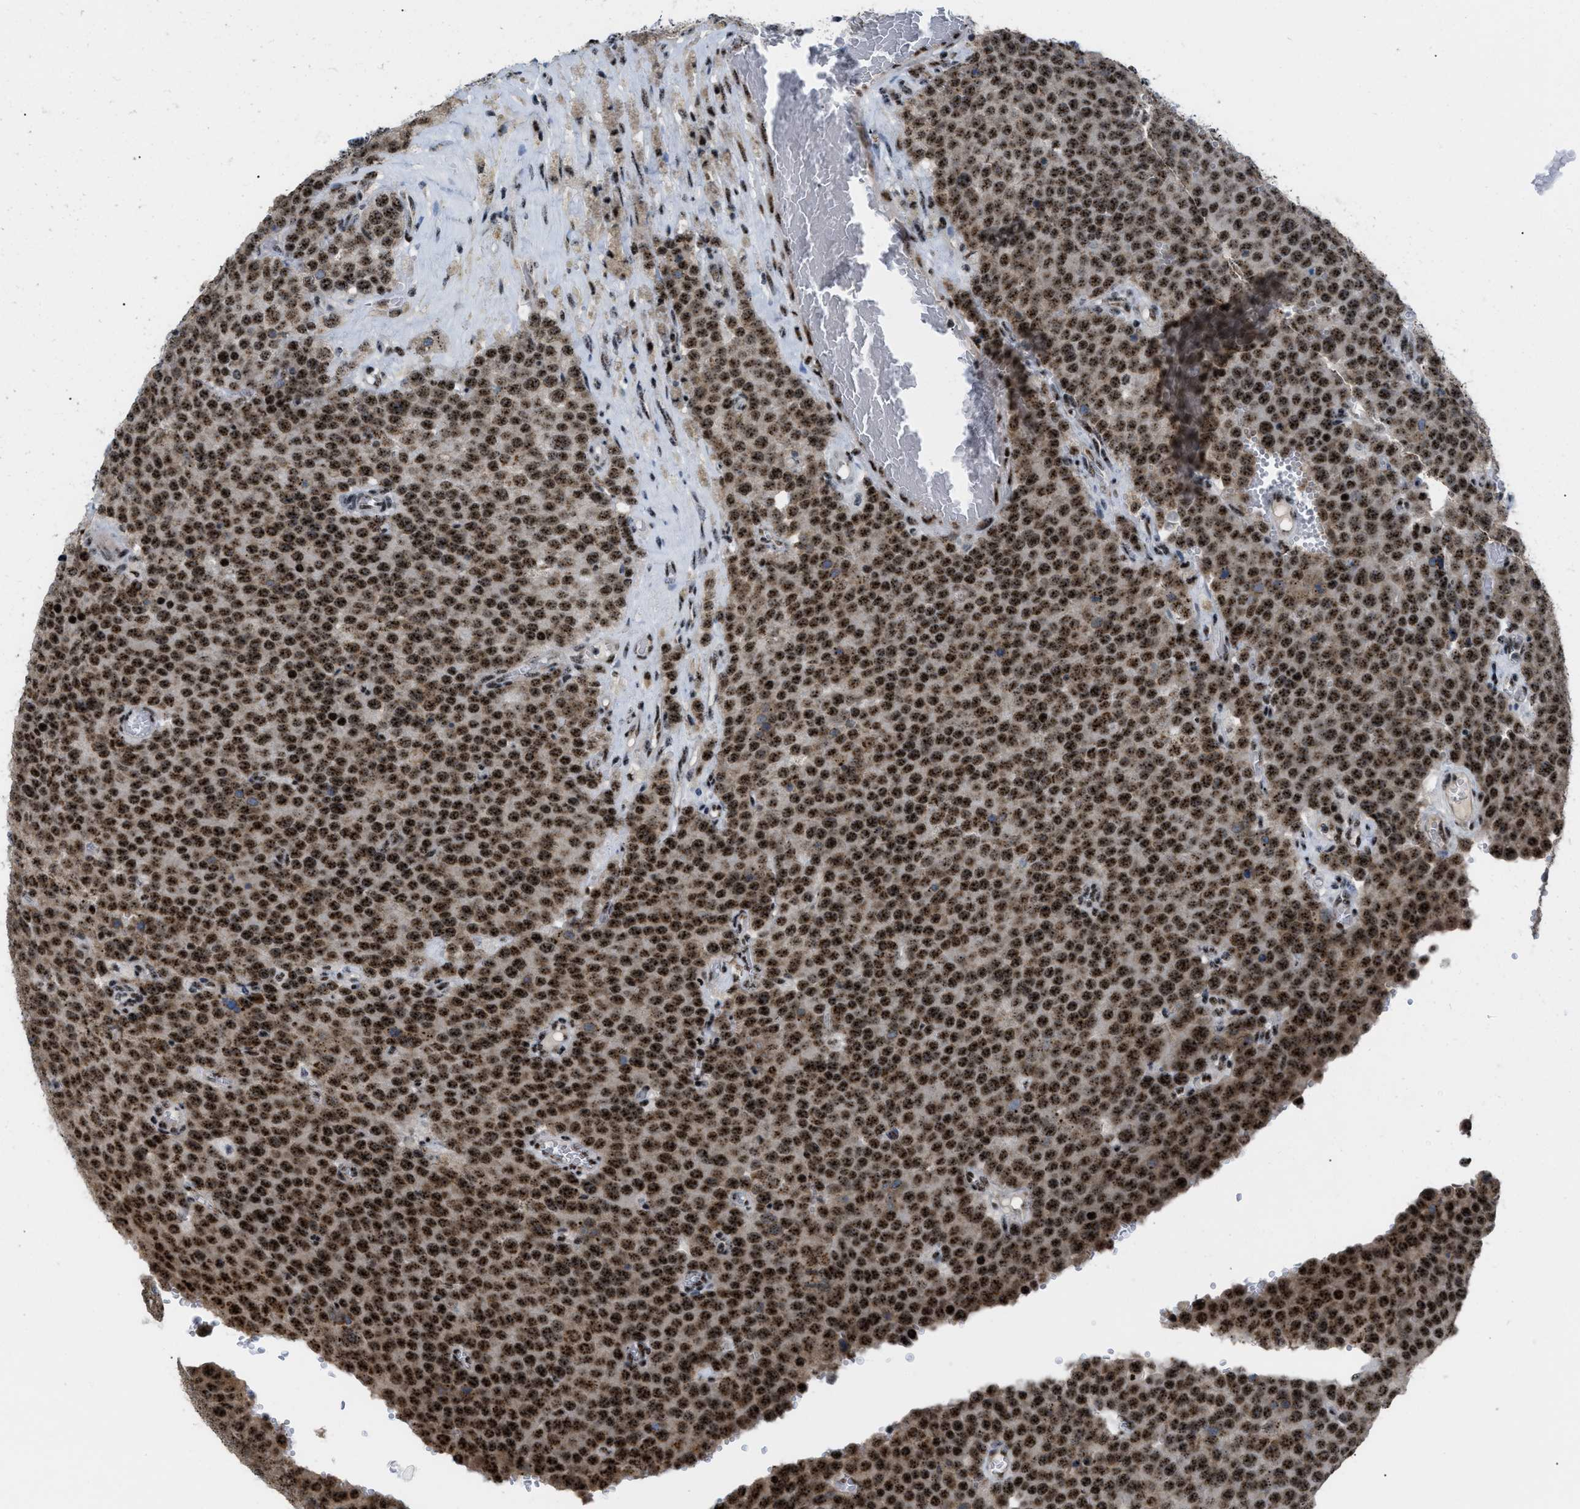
{"staining": {"intensity": "strong", "quantity": ">75%", "location": "cytoplasmic/membranous,nuclear"}, "tissue": "testis cancer", "cell_type": "Tumor cells", "image_type": "cancer", "snomed": [{"axis": "morphology", "description": "Normal tissue, NOS"}, {"axis": "morphology", "description": "Seminoma, NOS"}, {"axis": "topography", "description": "Testis"}], "caption": "IHC (DAB) staining of human seminoma (testis) displays strong cytoplasmic/membranous and nuclear protein expression in about >75% of tumor cells.", "gene": "CDR2", "patient": {"sex": "male", "age": 71}}